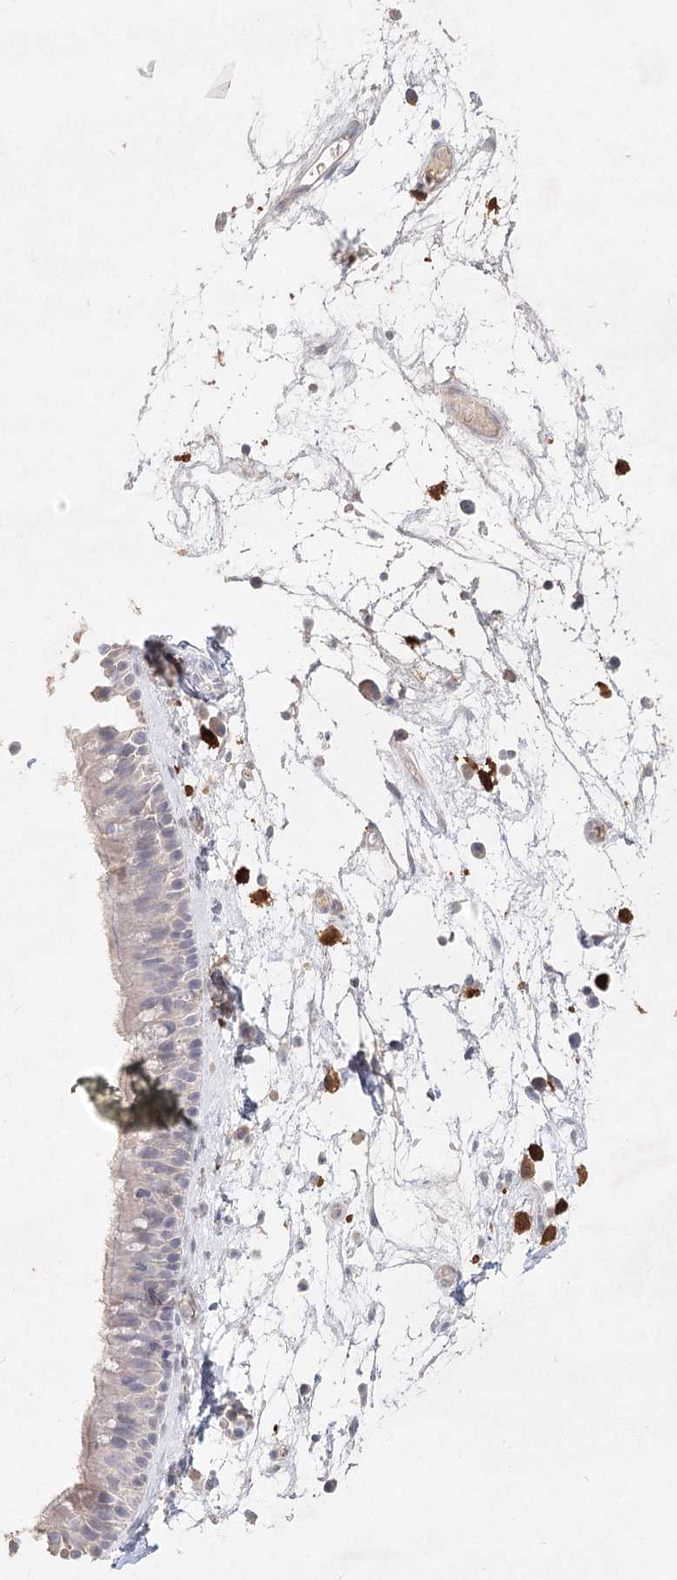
{"staining": {"intensity": "negative", "quantity": "none", "location": "none"}, "tissue": "nasopharynx", "cell_type": "Respiratory epithelial cells", "image_type": "normal", "snomed": [{"axis": "morphology", "description": "Normal tissue, NOS"}, {"axis": "morphology", "description": "Inflammation, NOS"}, {"axis": "morphology", "description": "Malignant melanoma, Metastatic site"}, {"axis": "topography", "description": "Nasopharynx"}], "caption": "This is an IHC histopathology image of normal human nasopharynx. There is no expression in respiratory epithelial cells.", "gene": "ARSI", "patient": {"sex": "male", "age": 70}}